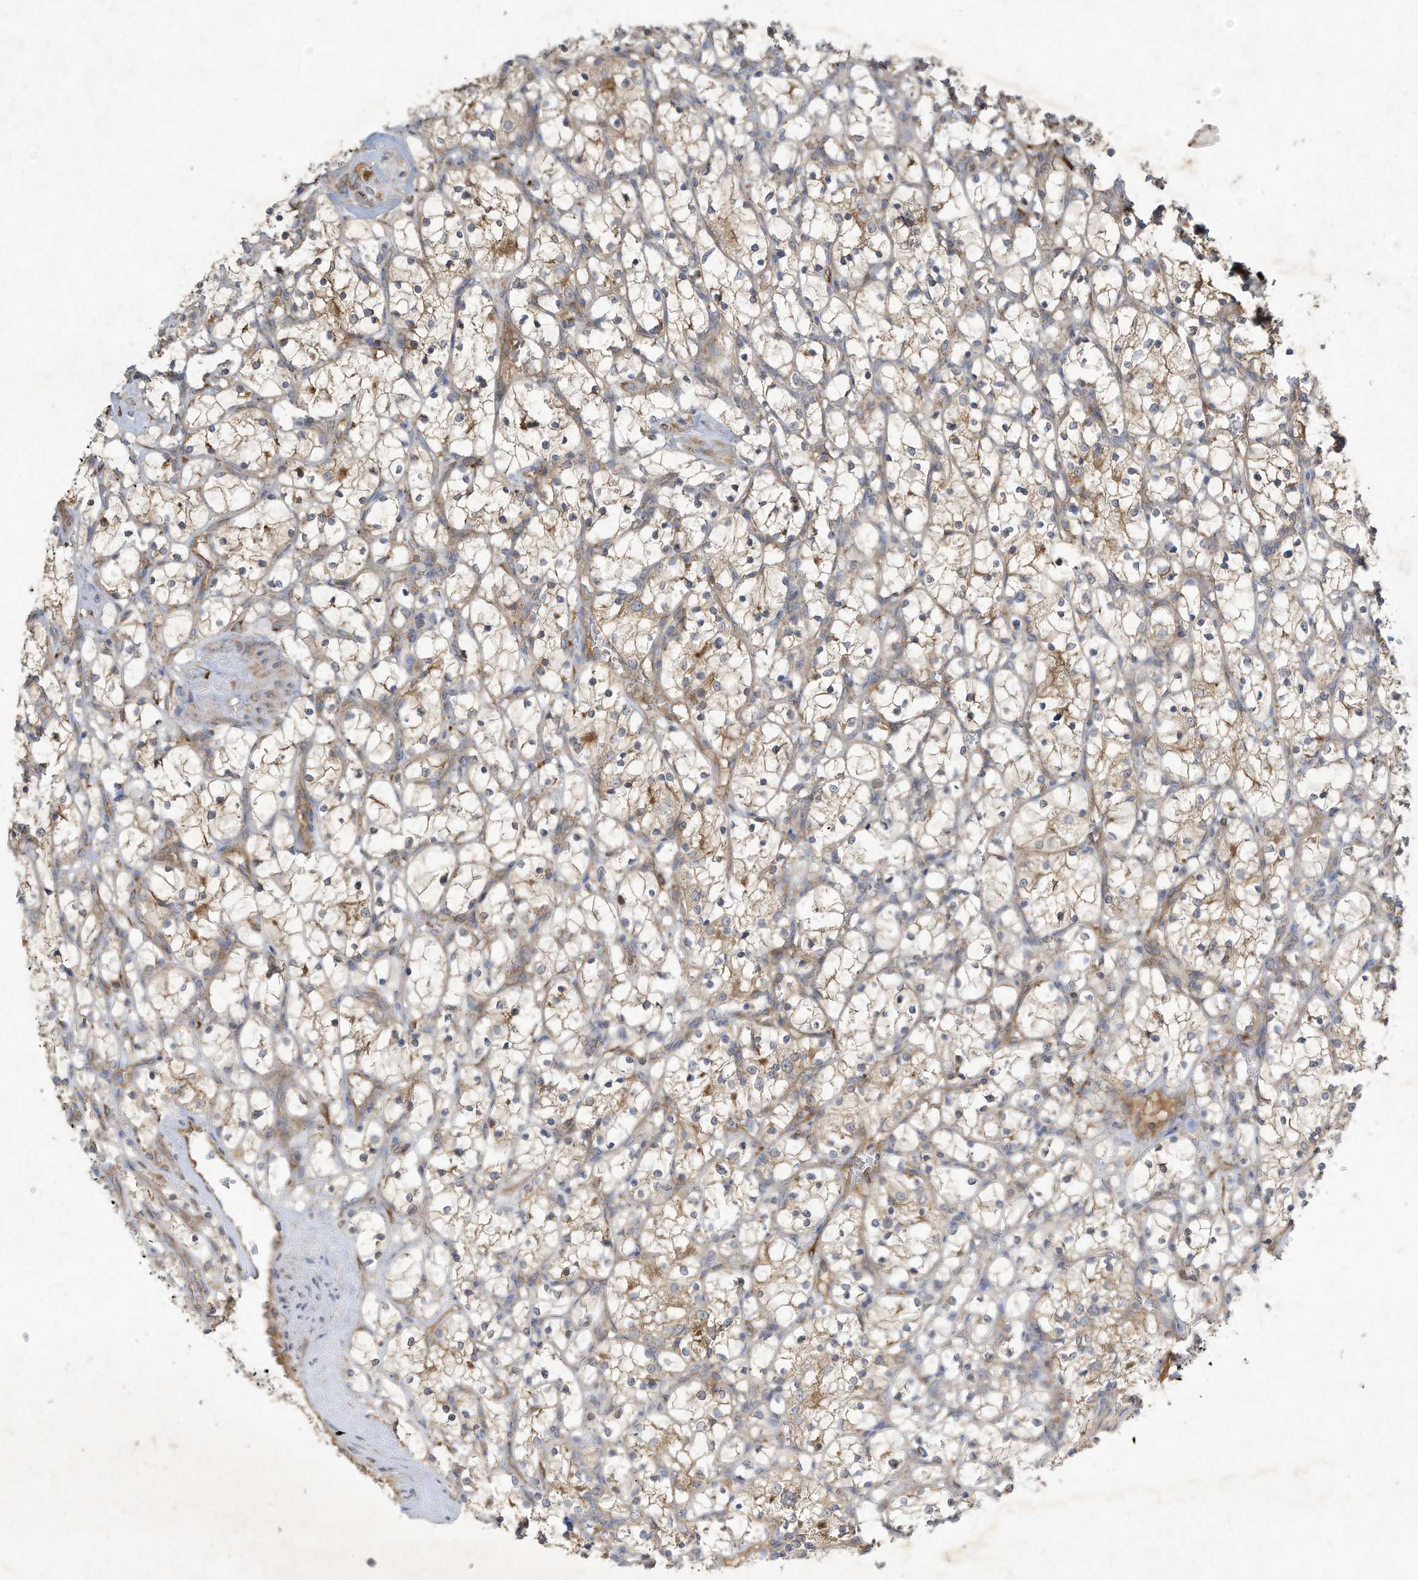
{"staining": {"intensity": "weak", "quantity": "25%-75%", "location": "cytoplasmic/membranous"}, "tissue": "renal cancer", "cell_type": "Tumor cells", "image_type": "cancer", "snomed": [{"axis": "morphology", "description": "Adenocarcinoma, NOS"}, {"axis": "topography", "description": "Kidney"}], "caption": "IHC histopathology image of human renal adenocarcinoma stained for a protein (brown), which exhibits low levels of weak cytoplasmic/membranous positivity in approximately 25%-75% of tumor cells.", "gene": "SYNJ2", "patient": {"sex": "female", "age": 69}}